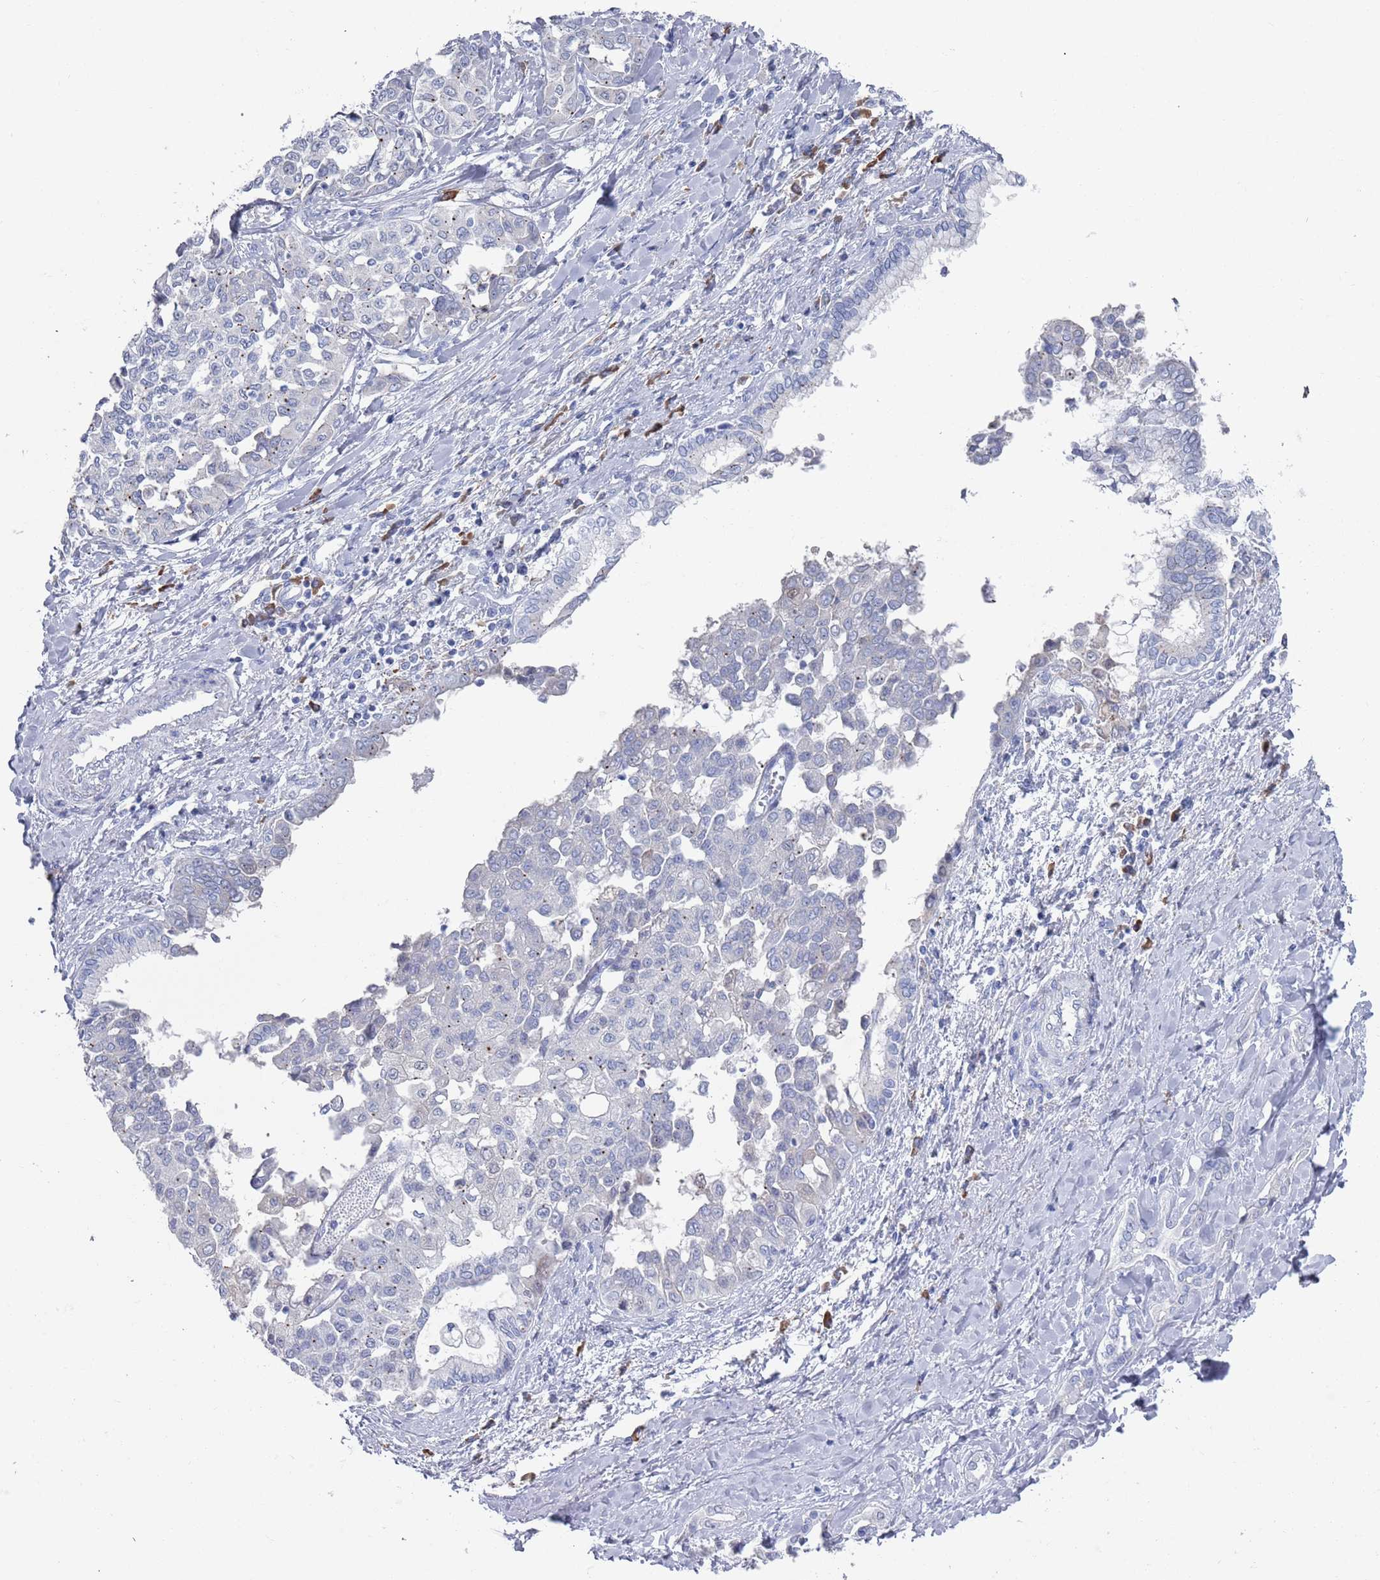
{"staining": {"intensity": "negative", "quantity": "none", "location": "none"}, "tissue": "liver cancer", "cell_type": "Tumor cells", "image_type": "cancer", "snomed": [{"axis": "morphology", "description": "Cholangiocarcinoma"}, {"axis": "topography", "description": "Liver"}], "caption": "This is an IHC histopathology image of liver cancer (cholangiocarcinoma). There is no expression in tumor cells.", "gene": "MAT1A", "patient": {"sex": "female", "age": 77}}